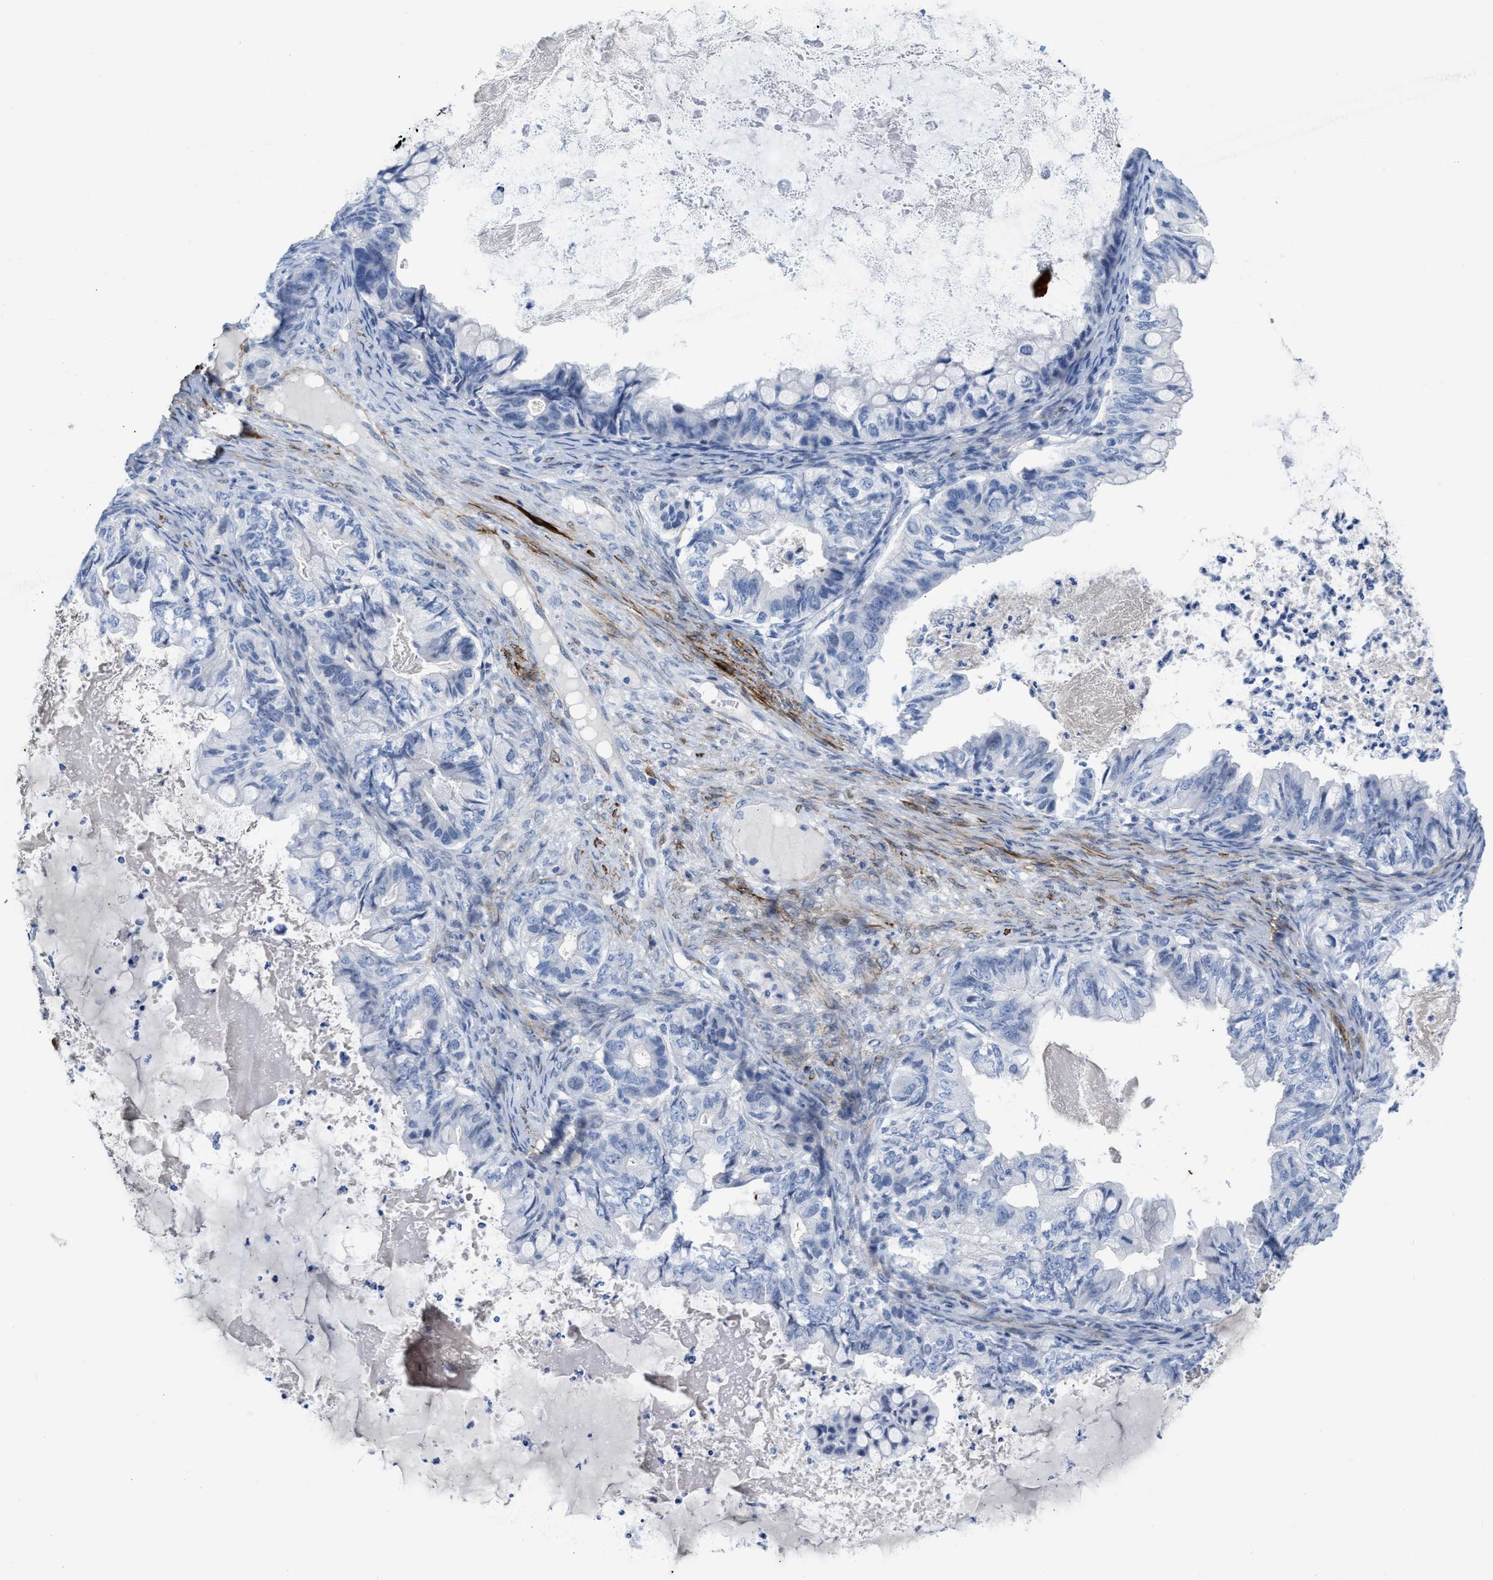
{"staining": {"intensity": "negative", "quantity": "none", "location": "none"}, "tissue": "ovarian cancer", "cell_type": "Tumor cells", "image_type": "cancer", "snomed": [{"axis": "morphology", "description": "Cystadenocarcinoma, mucinous, NOS"}, {"axis": "topography", "description": "Ovary"}], "caption": "Immunohistochemical staining of ovarian cancer (mucinous cystadenocarcinoma) exhibits no significant positivity in tumor cells.", "gene": "TAGLN", "patient": {"sex": "female", "age": 80}}